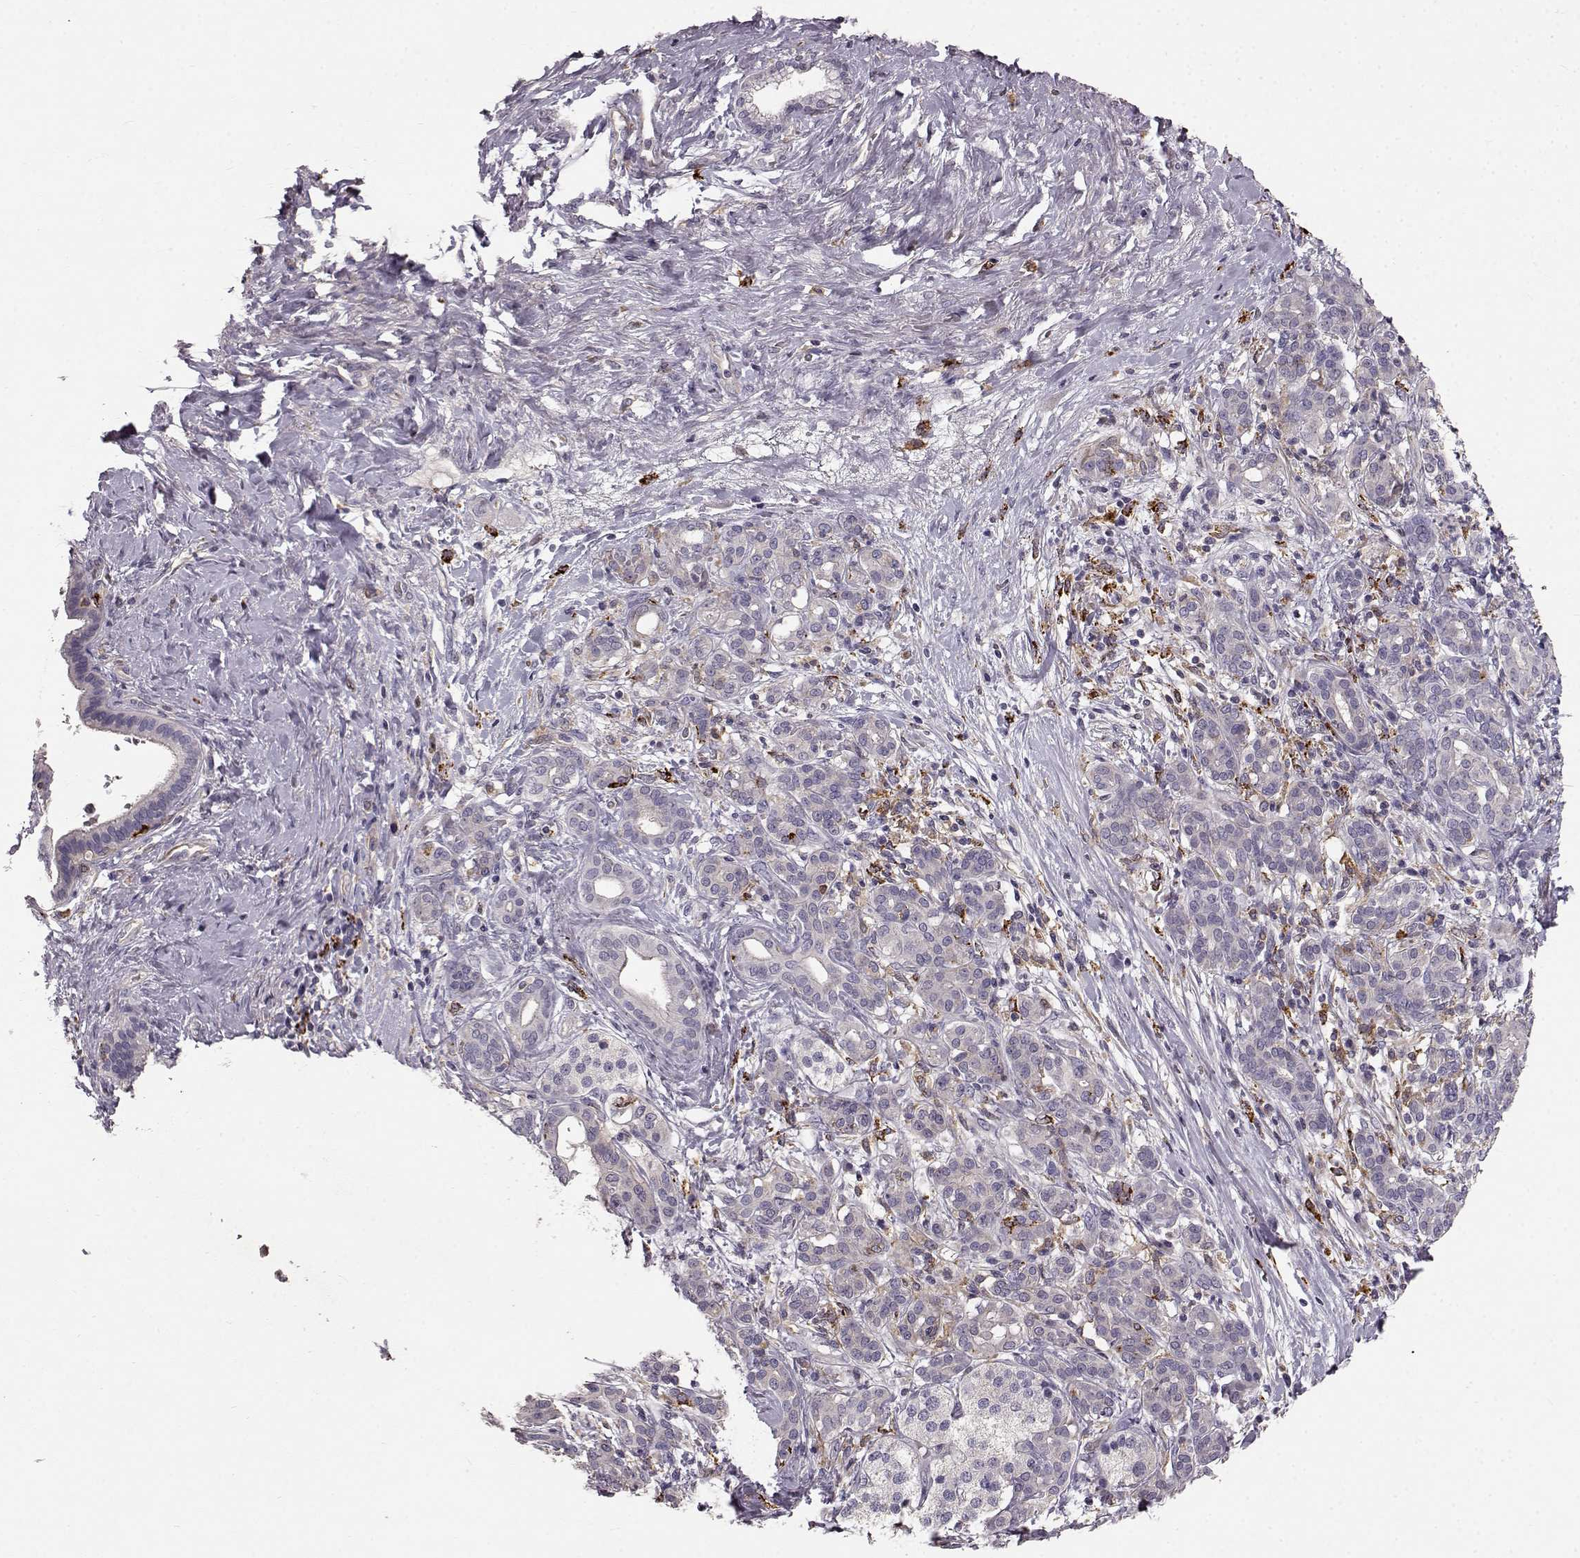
{"staining": {"intensity": "negative", "quantity": "none", "location": "none"}, "tissue": "pancreatic cancer", "cell_type": "Tumor cells", "image_type": "cancer", "snomed": [{"axis": "morphology", "description": "Adenocarcinoma, NOS"}, {"axis": "topography", "description": "Pancreas"}], "caption": "High magnification brightfield microscopy of pancreatic cancer stained with DAB (brown) and counterstained with hematoxylin (blue): tumor cells show no significant staining. Nuclei are stained in blue.", "gene": "CCNF", "patient": {"sex": "male", "age": 44}}